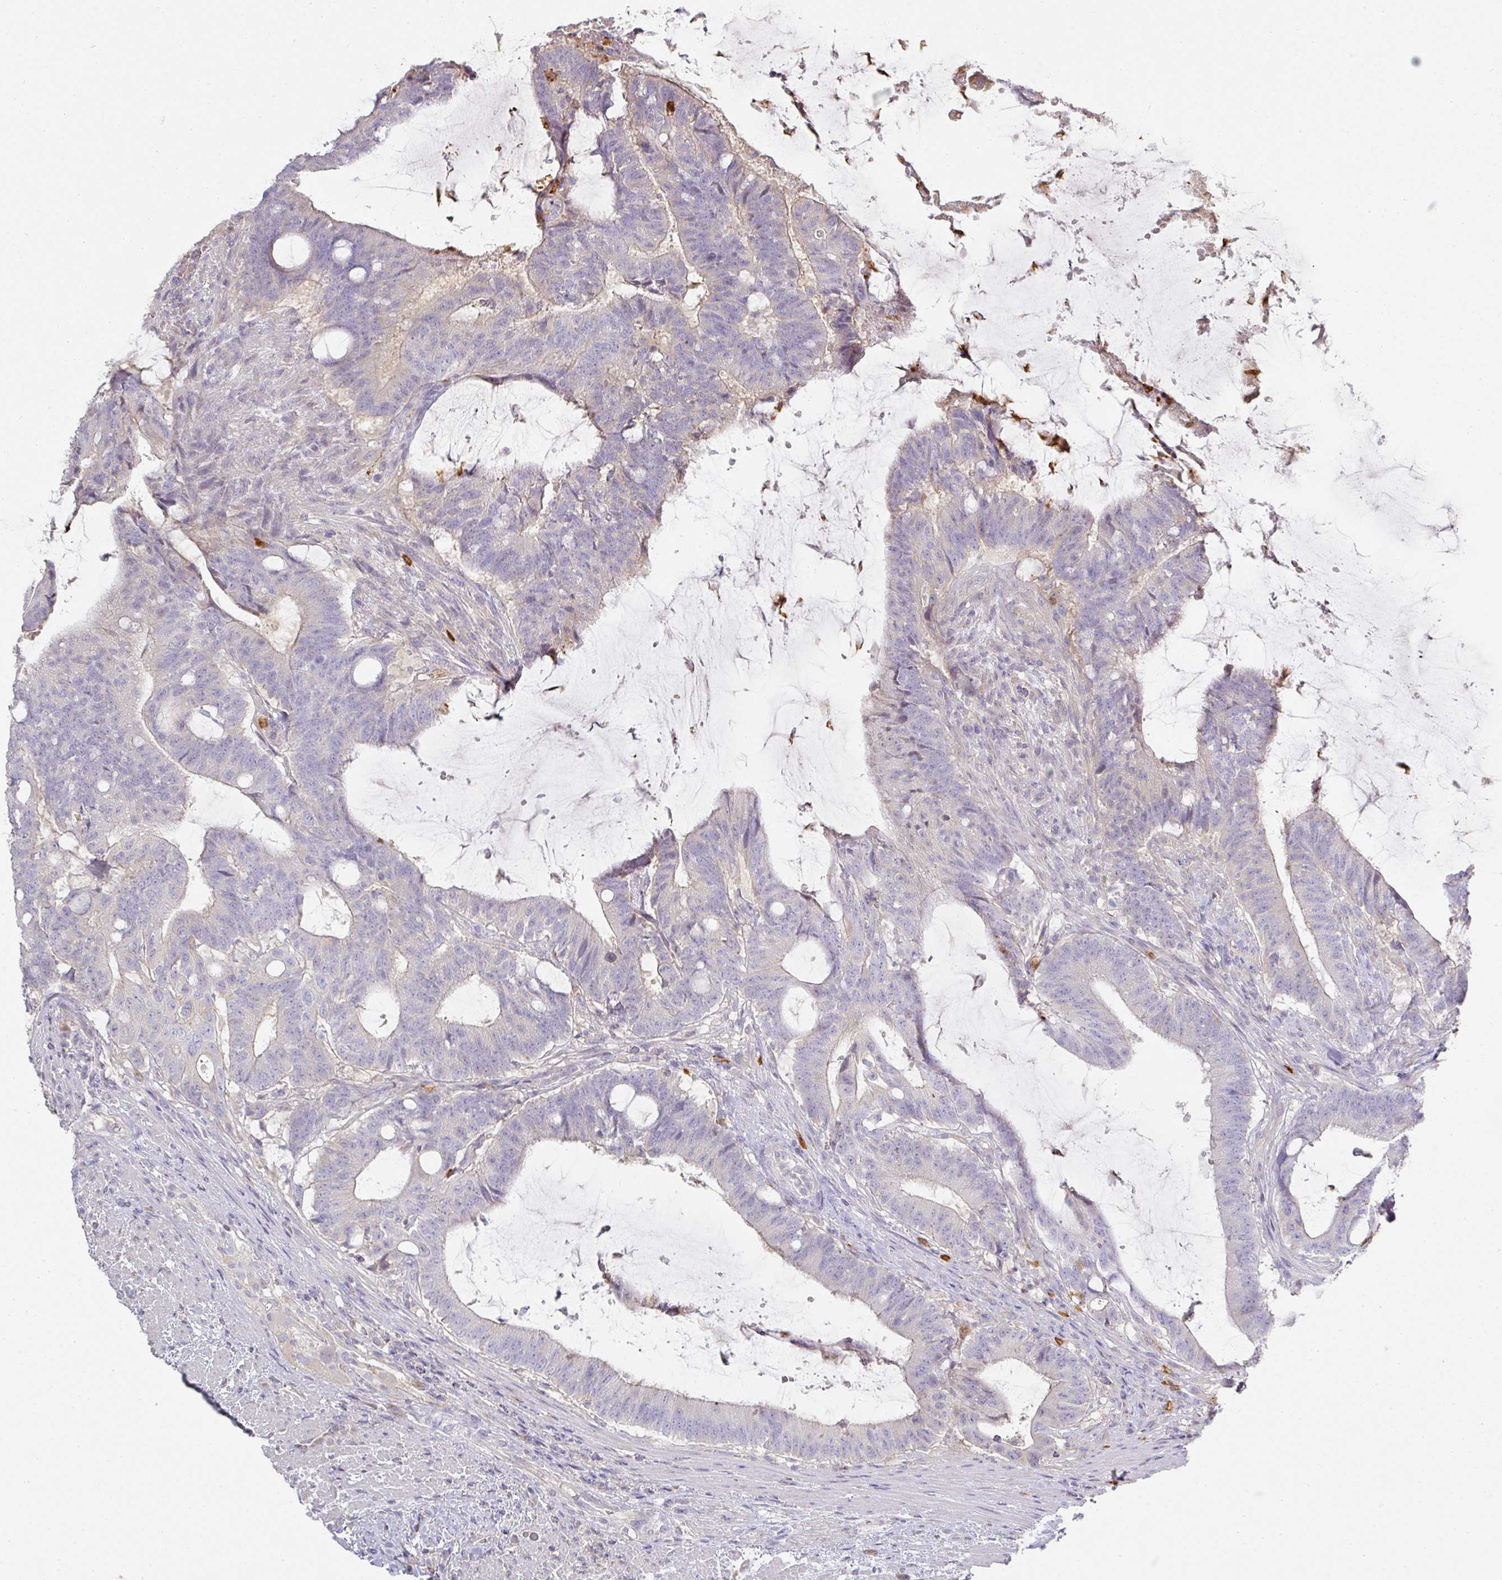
{"staining": {"intensity": "negative", "quantity": "none", "location": "none"}, "tissue": "colorectal cancer", "cell_type": "Tumor cells", "image_type": "cancer", "snomed": [{"axis": "morphology", "description": "Adenocarcinoma, NOS"}, {"axis": "topography", "description": "Colon"}], "caption": "A high-resolution image shows immunohistochemistry staining of colorectal cancer (adenocarcinoma), which shows no significant staining in tumor cells.", "gene": "HHEX", "patient": {"sex": "female", "age": 43}}